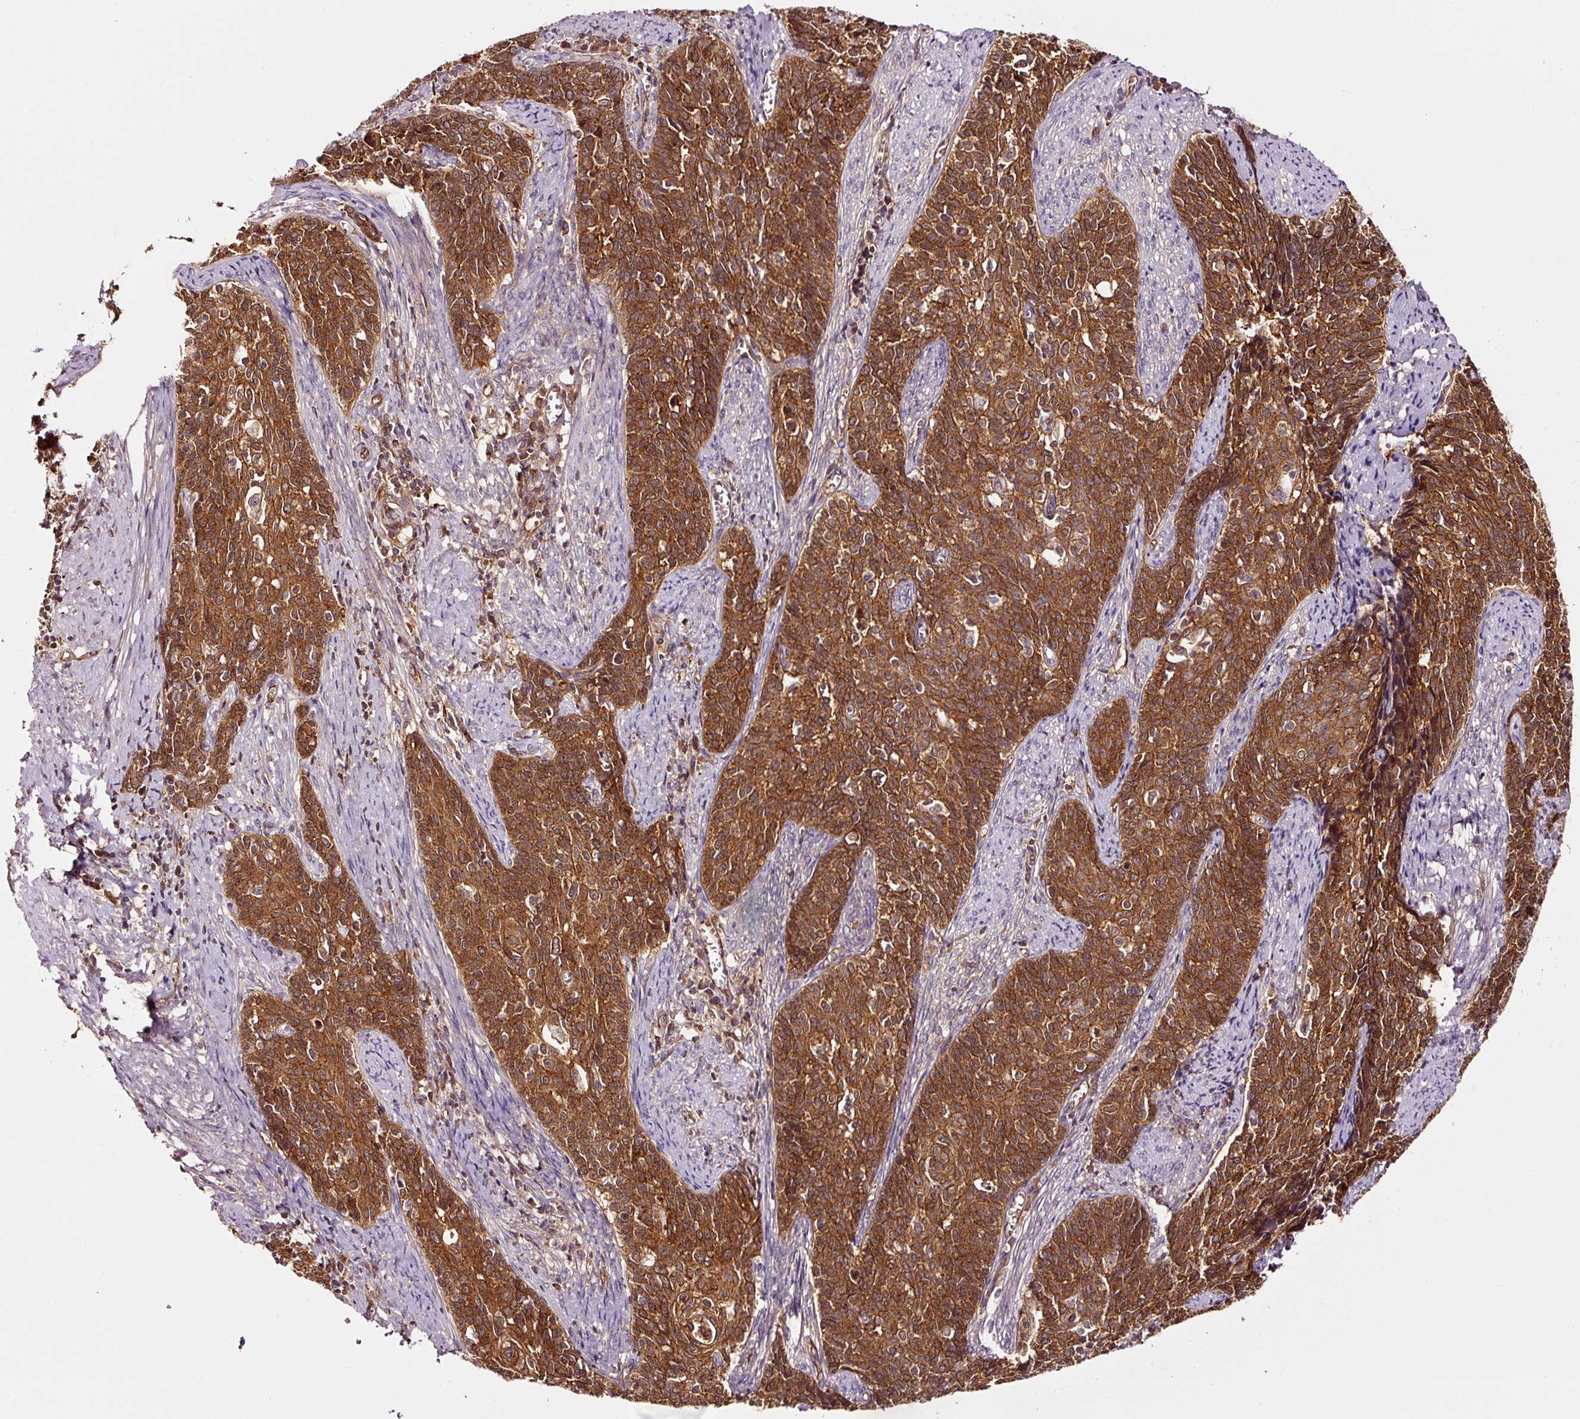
{"staining": {"intensity": "strong", "quantity": ">75%", "location": "cytoplasmic/membranous"}, "tissue": "cervical cancer", "cell_type": "Tumor cells", "image_type": "cancer", "snomed": [{"axis": "morphology", "description": "Squamous cell carcinoma, NOS"}, {"axis": "topography", "description": "Cervix"}], "caption": "Approximately >75% of tumor cells in human cervical cancer display strong cytoplasmic/membranous protein expression as visualized by brown immunohistochemical staining.", "gene": "METAP1", "patient": {"sex": "female", "age": 39}}